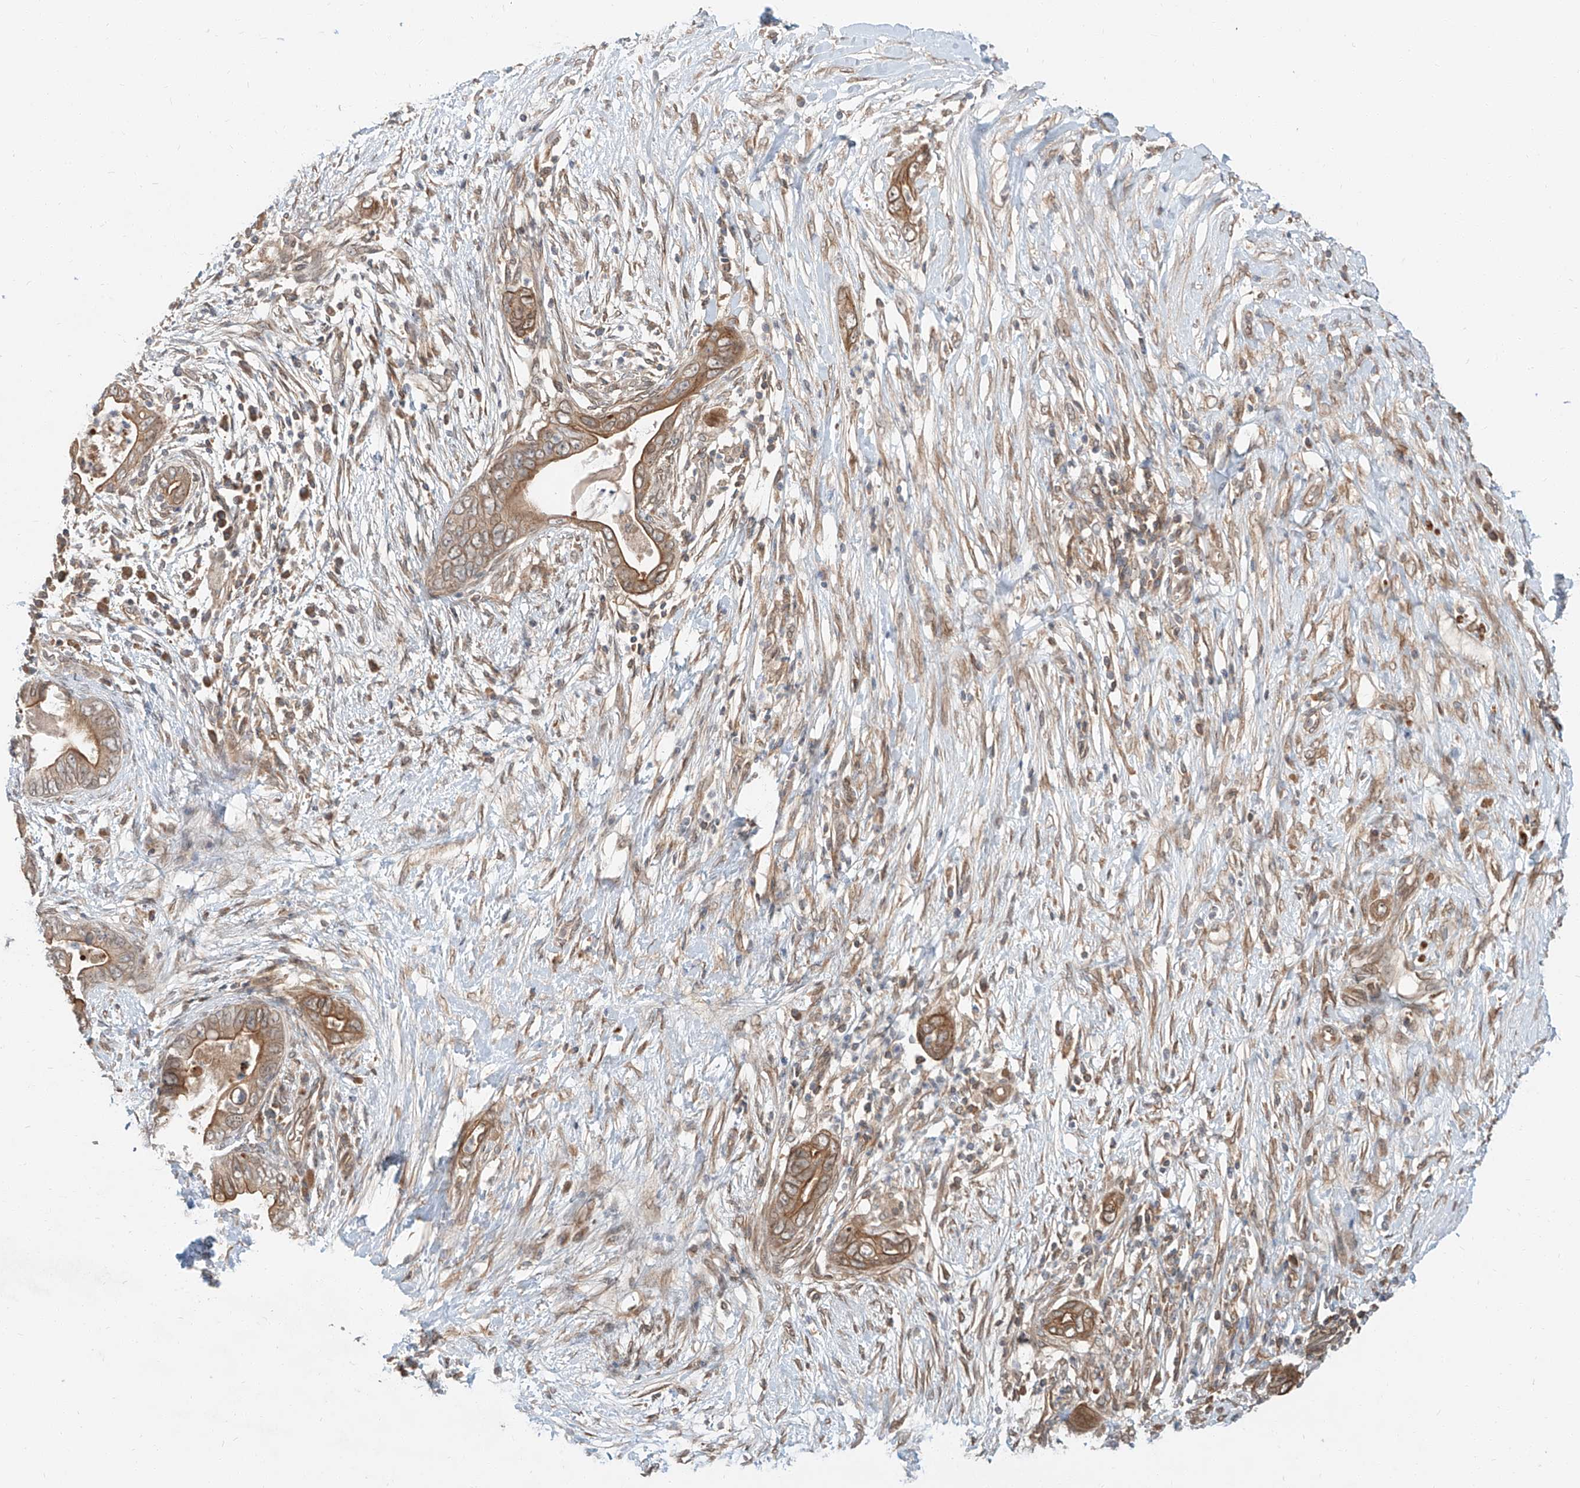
{"staining": {"intensity": "moderate", "quantity": ">75%", "location": "cytoplasmic/membranous"}, "tissue": "pancreatic cancer", "cell_type": "Tumor cells", "image_type": "cancer", "snomed": [{"axis": "morphology", "description": "Adenocarcinoma, NOS"}, {"axis": "topography", "description": "Pancreas"}], "caption": "Protein analysis of pancreatic cancer tissue exhibits moderate cytoplasmic/membranous staining in about >75% of tumor cells.", "gene": "STX19", "patient": {"sex": "male", "age": 75}}